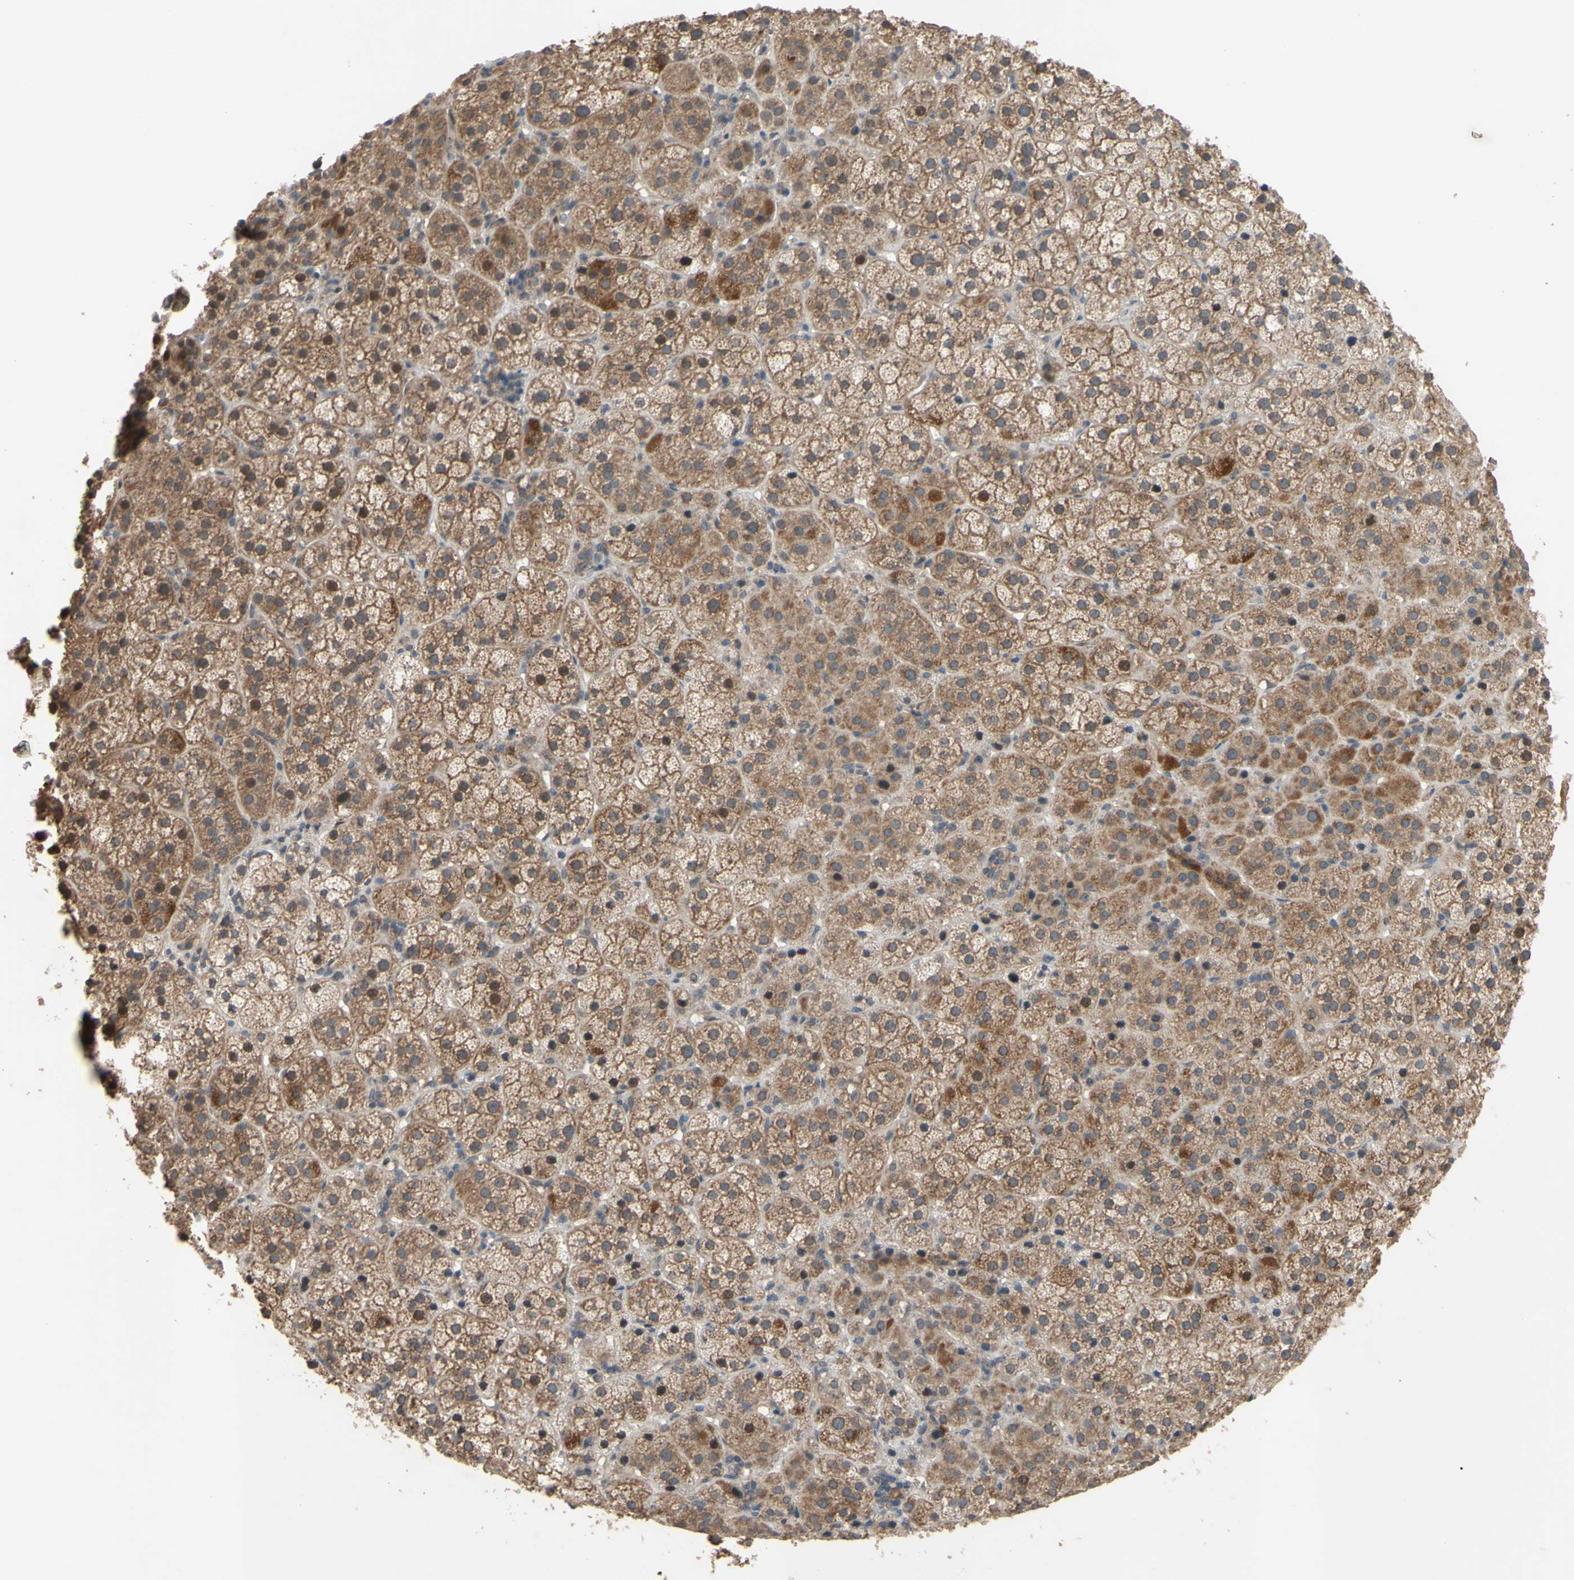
{"staining": {"intensity": "moderate", "quantity": ">75%", "location": "cytoplasmic/membranous"}, "tissue": "adrenal gland", "cell_type": "Glandular cells", "image_type": "normal", "snomed": [{"axis": "morphology", "description": "Normal tissue, NOS"}, {"axis": "topography", "description": "Adrenal gland"}], "caption": "Protein analysis of unremarkable adrenal gland displays moderate cytoplasmic/membranous positivity in about >75% of glandular cells. The staining was performed using DAB (3,3'-diaminobenzidine) to visualize the protein expression in brown, while the nuclei were stained in blue with hematoxylin (Magnification: 20x).", "gene": "CD164", "patient": {"sex": "female", "age": 57}}